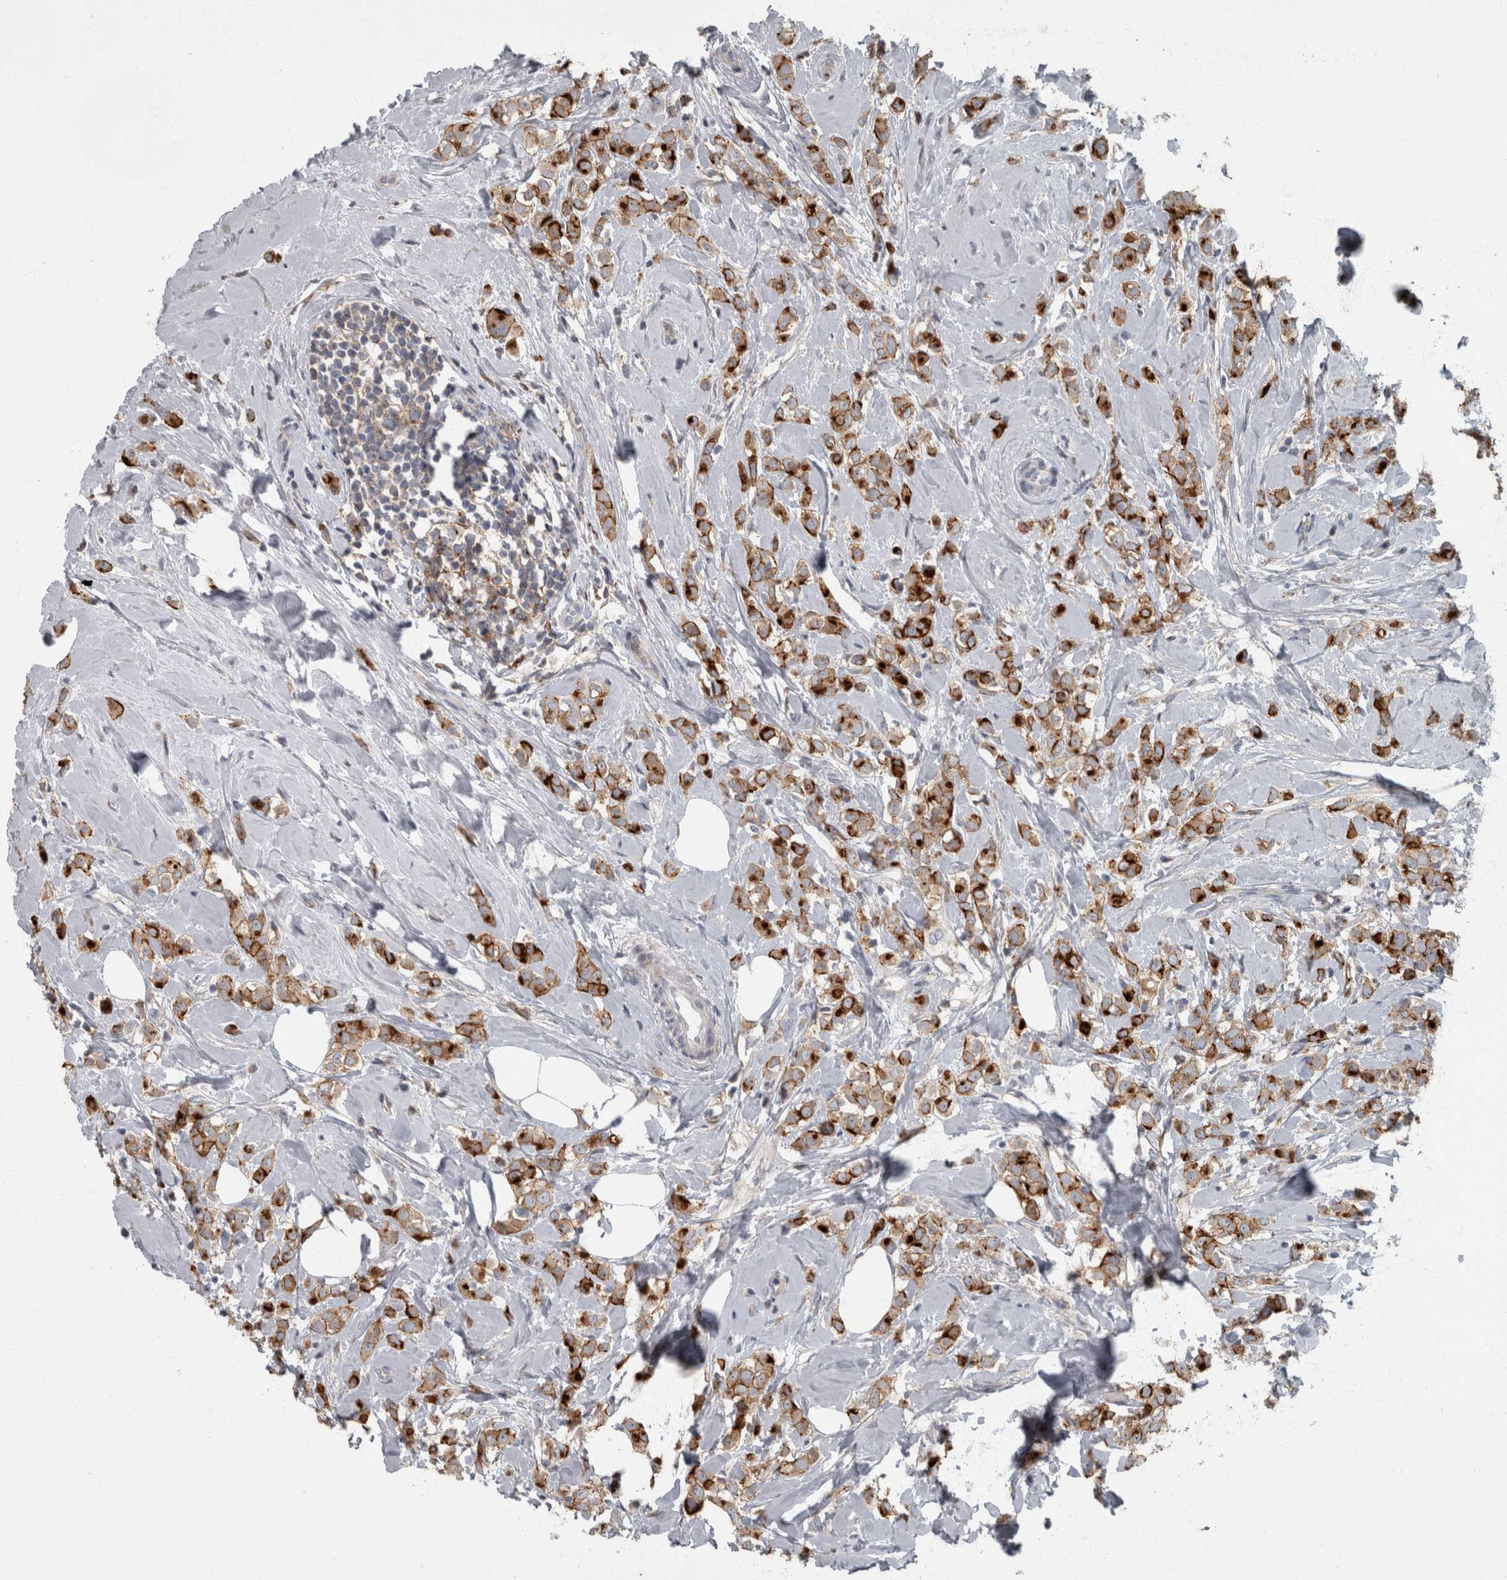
{"staining": {"intensity": "strong", "quantity": ">75%", "location": "cytoplasmic/membranous"}, "tissue": "breast cancer", "cell_type": "Tumor cells", "image_type": "cancer", "snomed": [{"axis": "morphology", "description": "Lobular carcinoma"}, {"axis": "topography", "description": "Breast"}], "caption": "Human breast lobular carcinoma stained with a brown dye displays strong cytoplasmic/membranous positive staining in about >75% of tumor cells.", "gene": "CDC42BPG", "patient": {"sex": "female", "age": 47}}